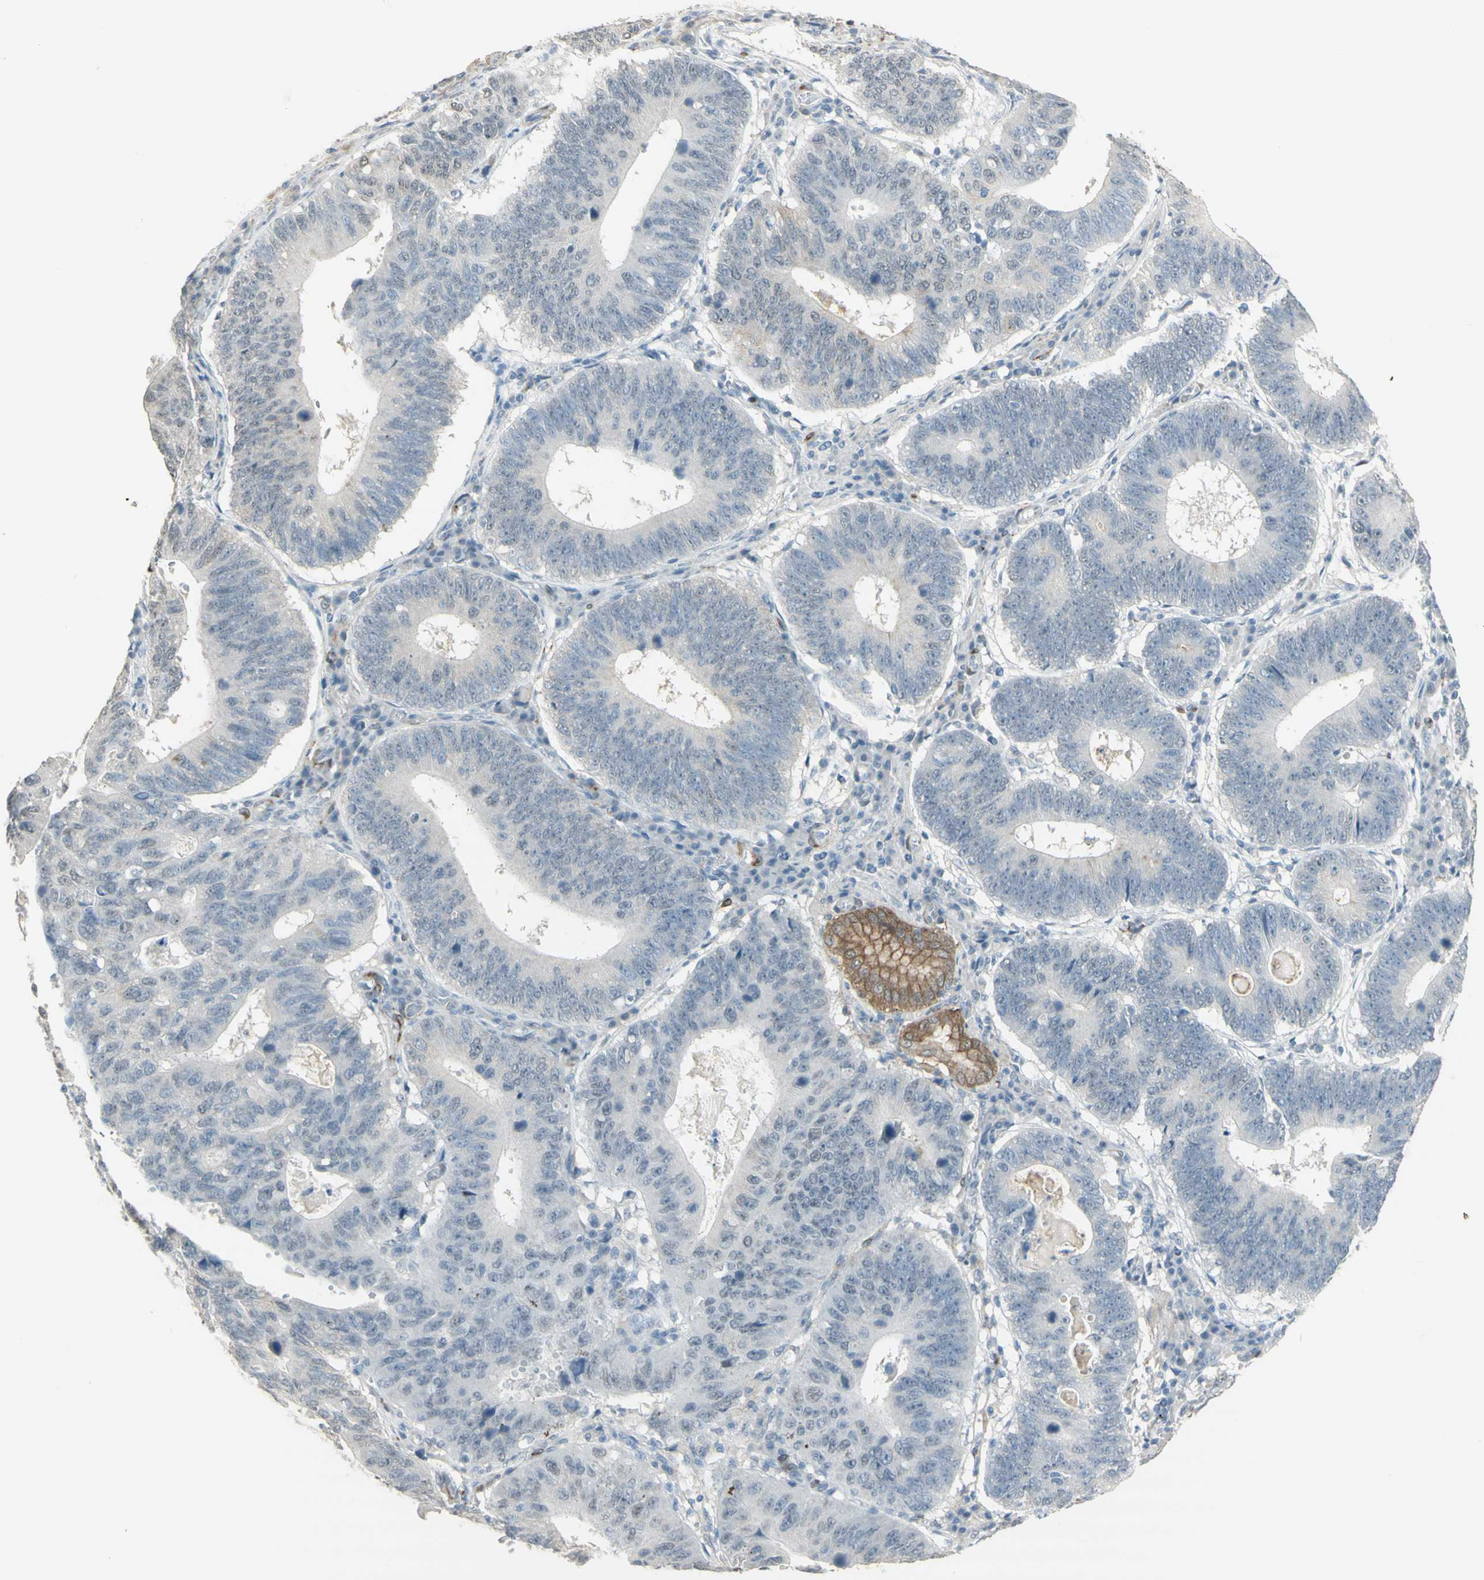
{"staining": {"intensity": "moderate", "quantity": "<25%", "location": "nuclear"}, "tissue": "stomach cancer", "cell_type": "Tumor cells", "image_type": "cancer", "snomed": [{"axis": "morphology", "description": "Adenocarcinoma, NOS"}, {"axis": "topography", "description": "Stomach"}], "caption": "Stomach cancer stained with immunohistochemistry displays moderate nuclear staining in approximately <25% of tumor cells. Nuclei are stained in blue.", "gene": "MUC3A", "patient": {"sex": "male", "age": 59}}